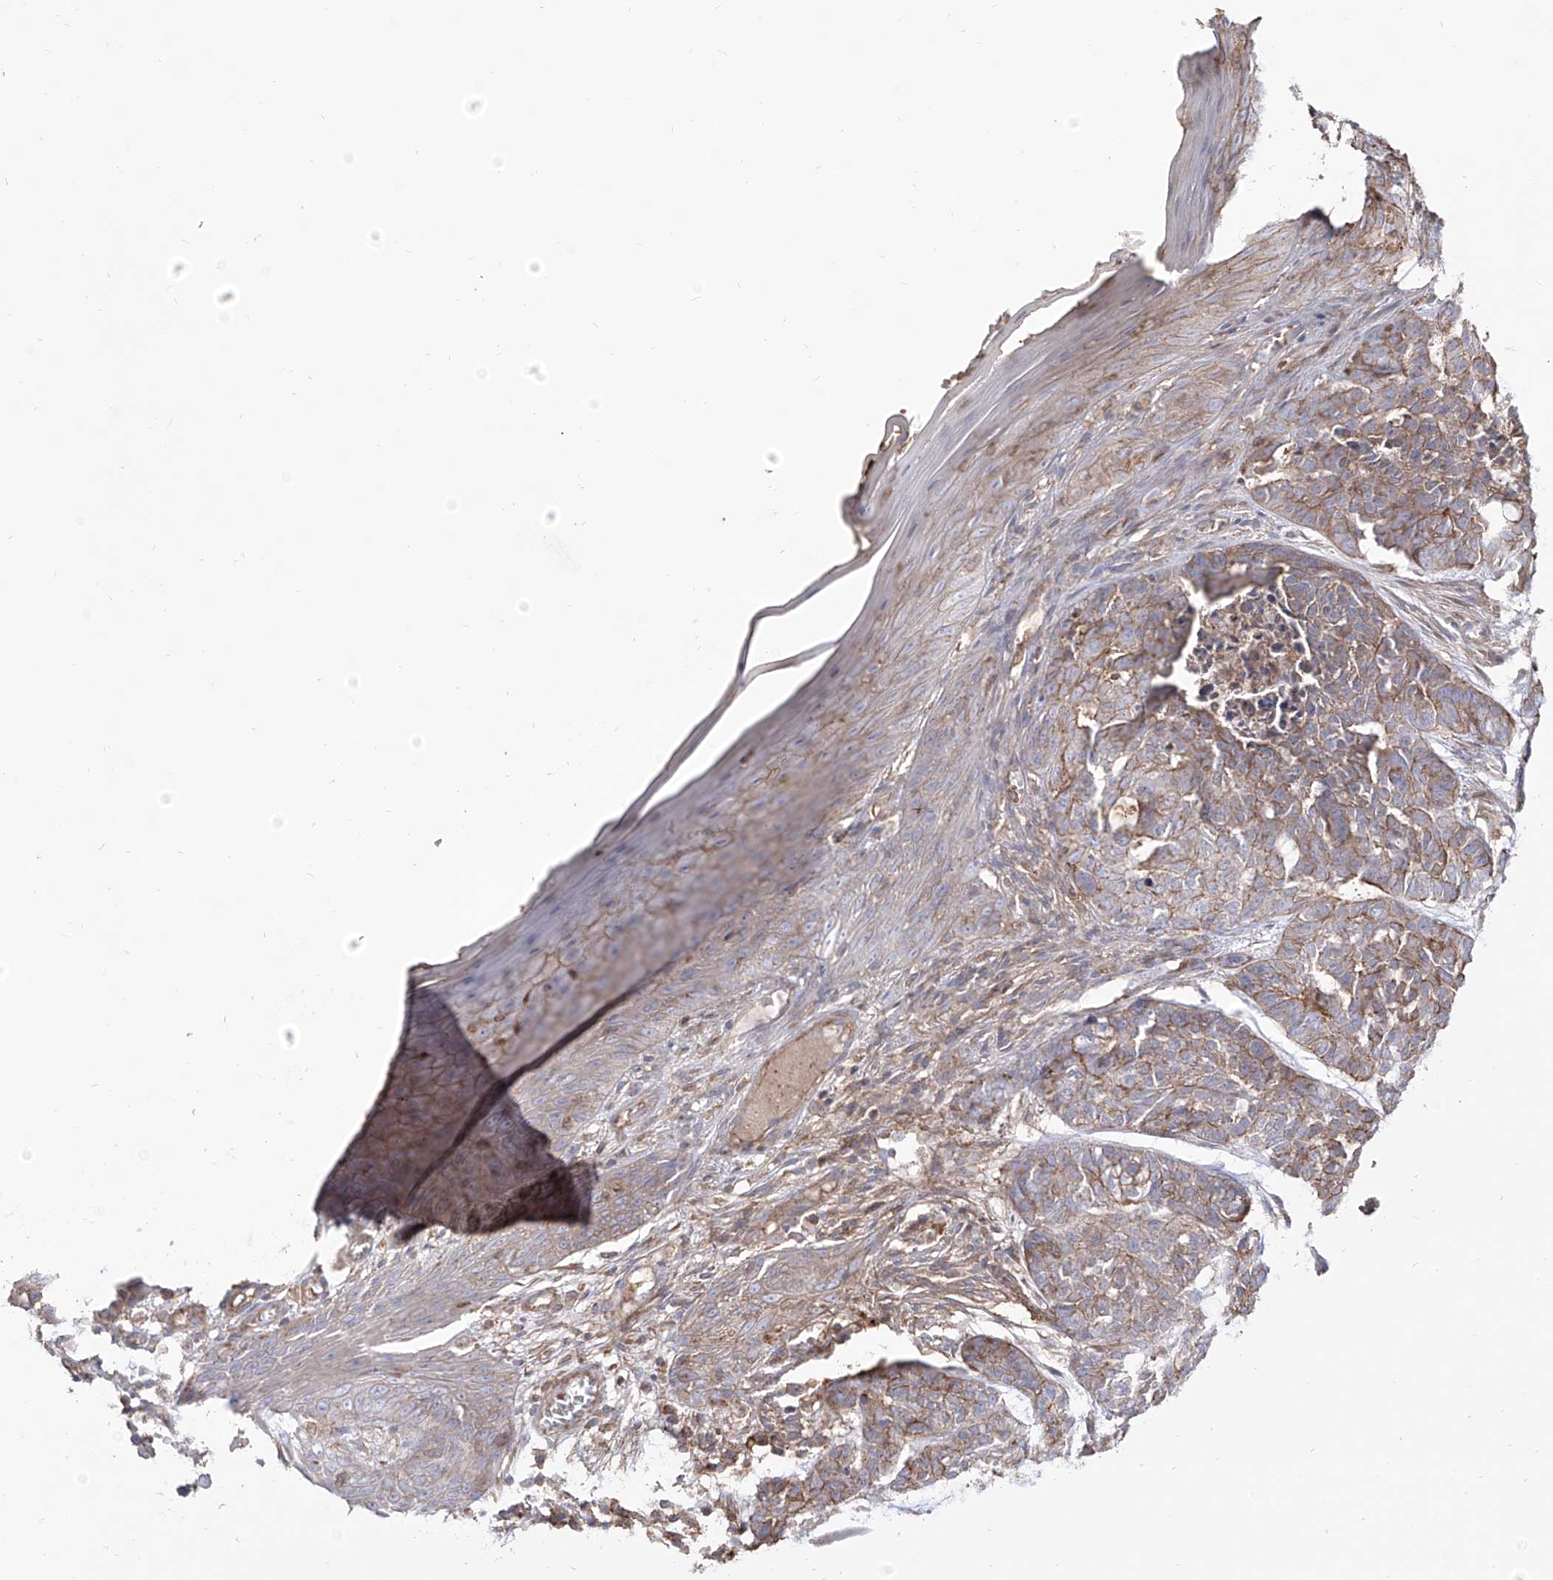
{"staining": {"intensity": "weak", "quantity": ">75%", "location": "cytoplasmic/membranous"}, "tissue": "skin cancer", "cell_type": "Tumor cells", "image_type": "cancer", "snomed": [{"axis": "morphology", "description": "Basal cell carcinoma"}, {"axis": "topography", "description": "Skin"}], "caption": "Approximately >75% of tumor cells in human skin cancer (basal cell carcinoma) exhibit weak cytoplasmic/membranous protein expression as visualized by brown immunohistochemical staining.", "gene": "ZGRF1", "patient": {"sex": "female", "age": 64}}